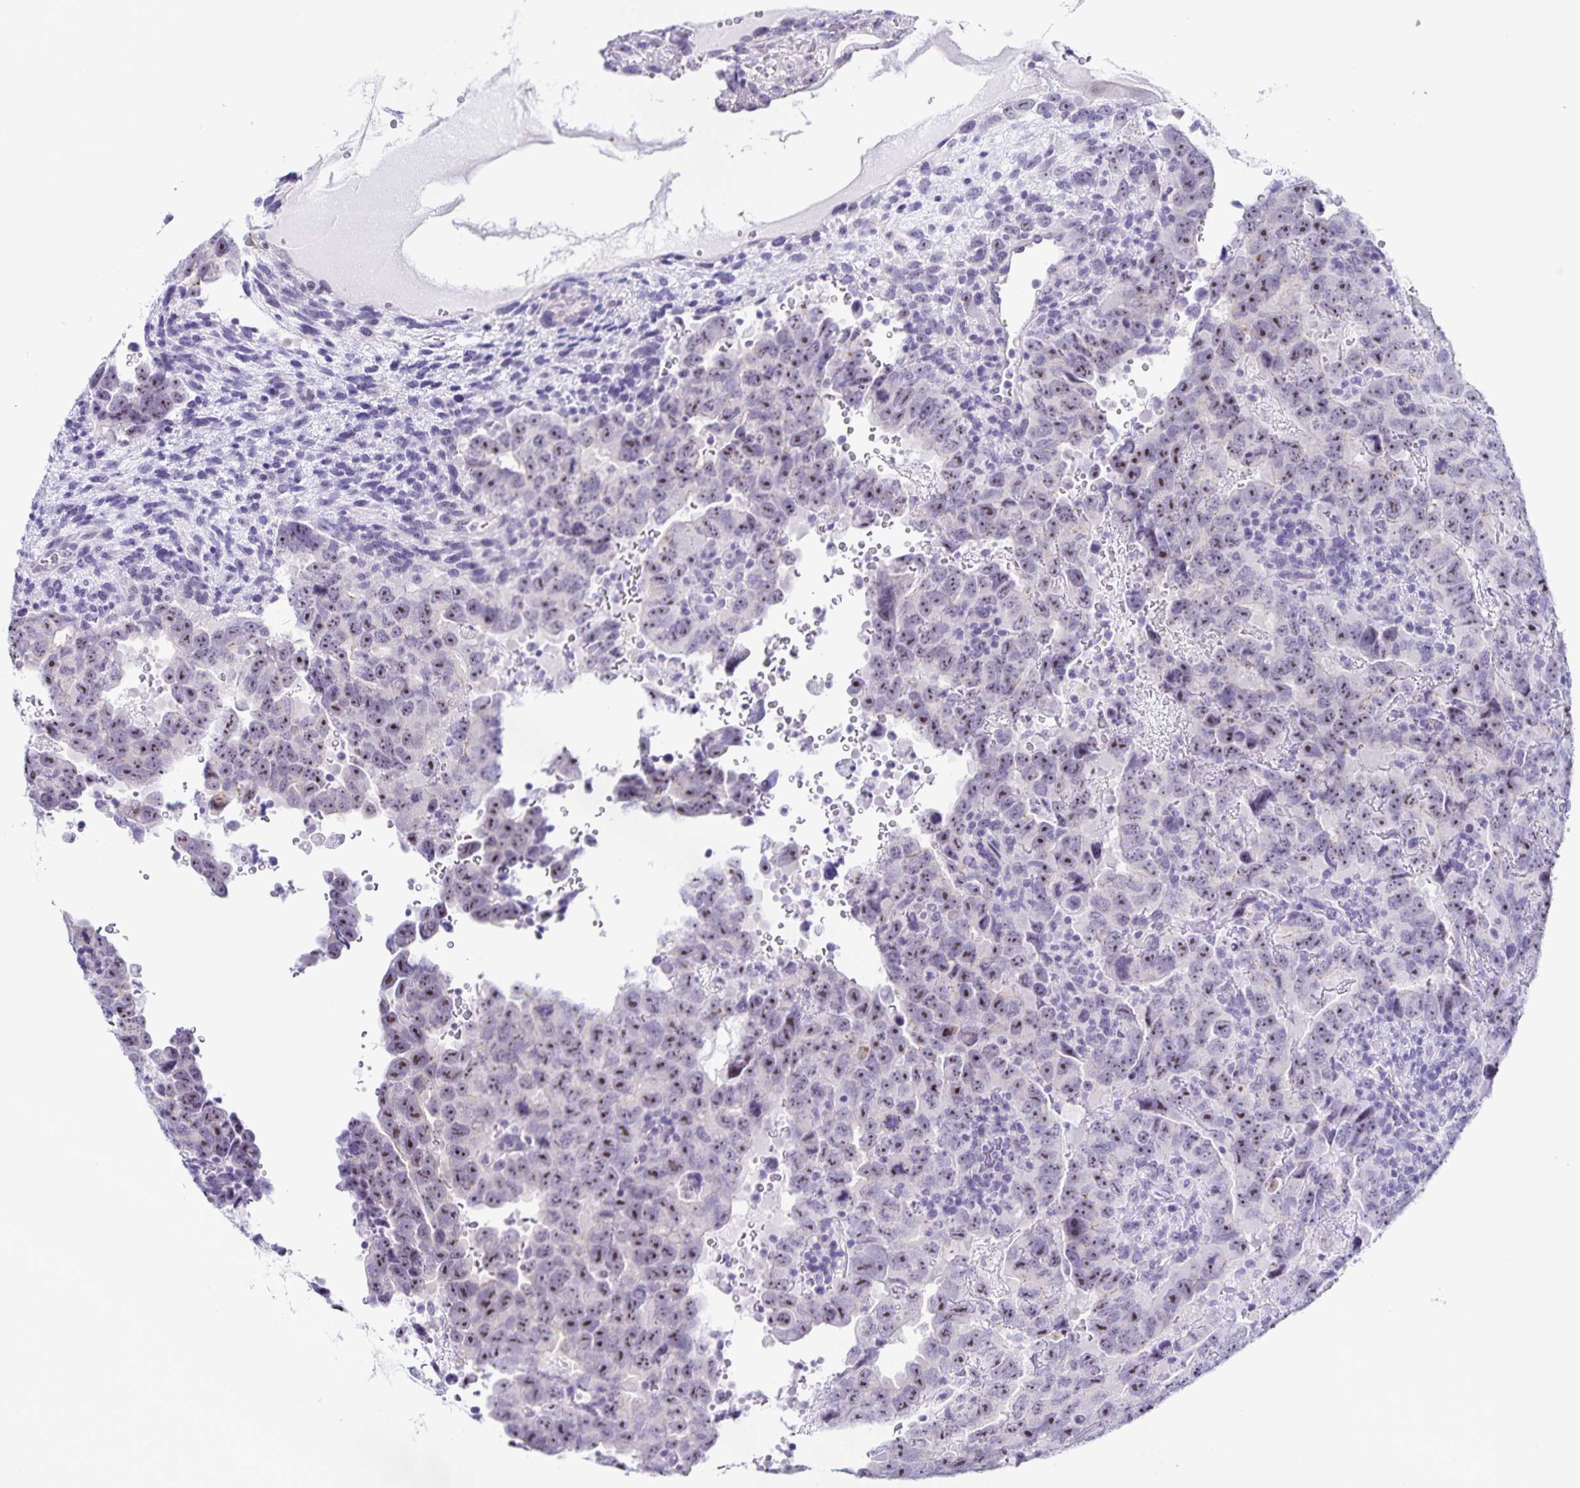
{"staining": {"intensity": "moderate", "quantity": "25%-75%", "location": "nuclear"}, "tissue": "testis cancer", "cell_type": "Tumor cells", "image_type": "cancer", "snomed": [{"axis": "morphology", "description": "Carcinoma, Embryonal, NOS"}, {"axis": "topography", "description": "Testis"}], "caption": "Tumor cells display moderate nuclear positivity in about 25%-75% of cells in embryonal carcinoma (testis). (Stains: DAB in brown, nuclei in blue, Microscopy: brightfield microscopy at high magnification).", "gene": "FAM170A", "patient": {"sex": "male", "age": 24}}